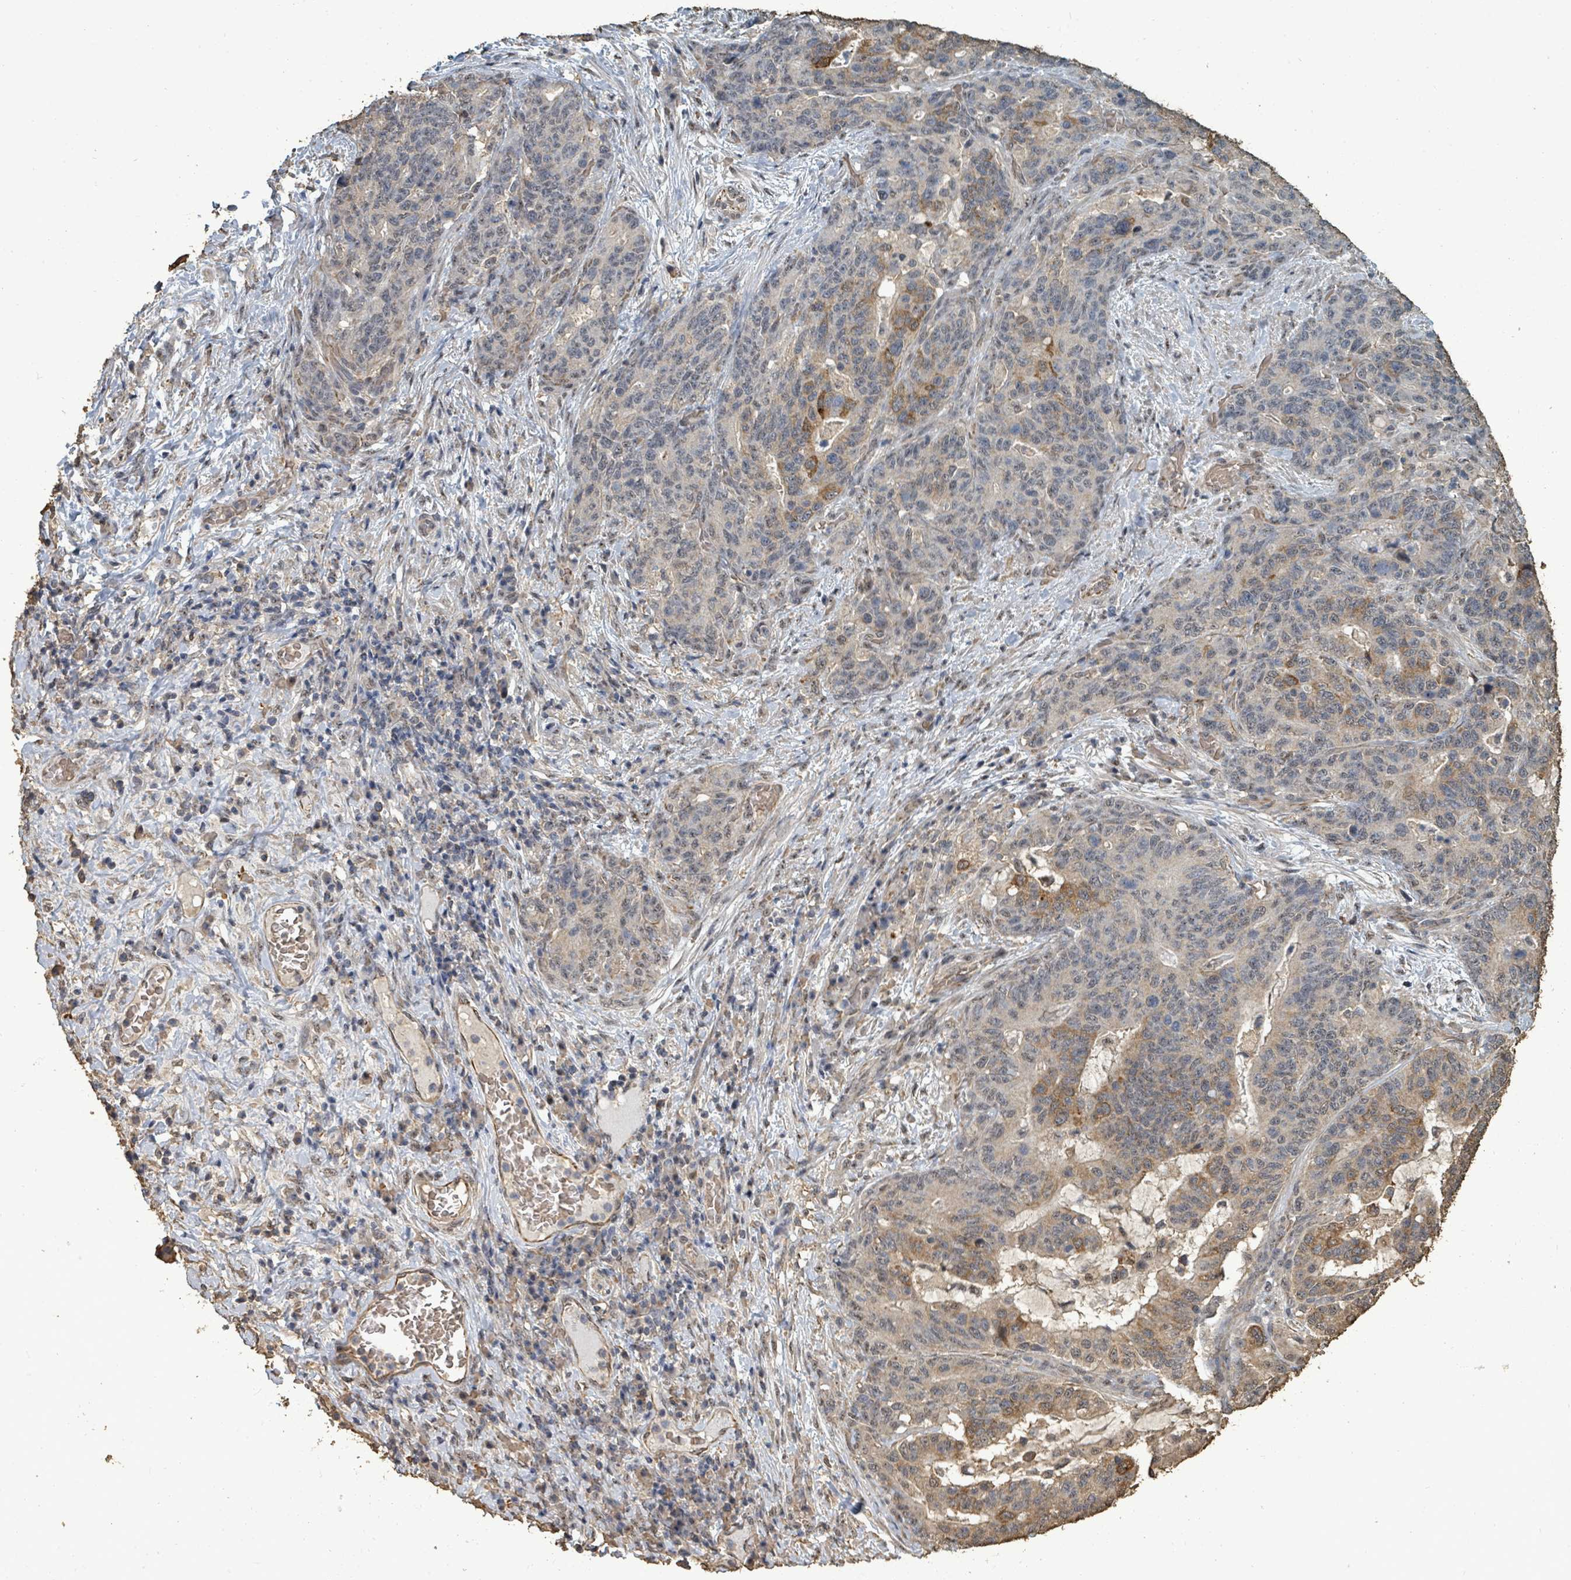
{"staining": {"intensity": "moderate", "quantity": "25%-75%", "location": "cytoplasmic/membranous"}, "tissue": "stomach cancer", "cell_type": "Tumor cells", "image_type": "cancer", "snomed": [{"axis": "morphology", "description": "Normal tissue, NOS"}, {"axis": "morphology", "description": "Adenocarcinoma, NOS"}, {"axis": "topography", "description": "Stomach"}], "caption": "There is medium levels of moderate cytoplasmic/membranous staining in tumor cells of stomach adenocarcinoma, as demonstrated by immunohistochemical staining (brown color).", "gene": "C6orf52", "patient": {"sex": "female", "age": 64}}